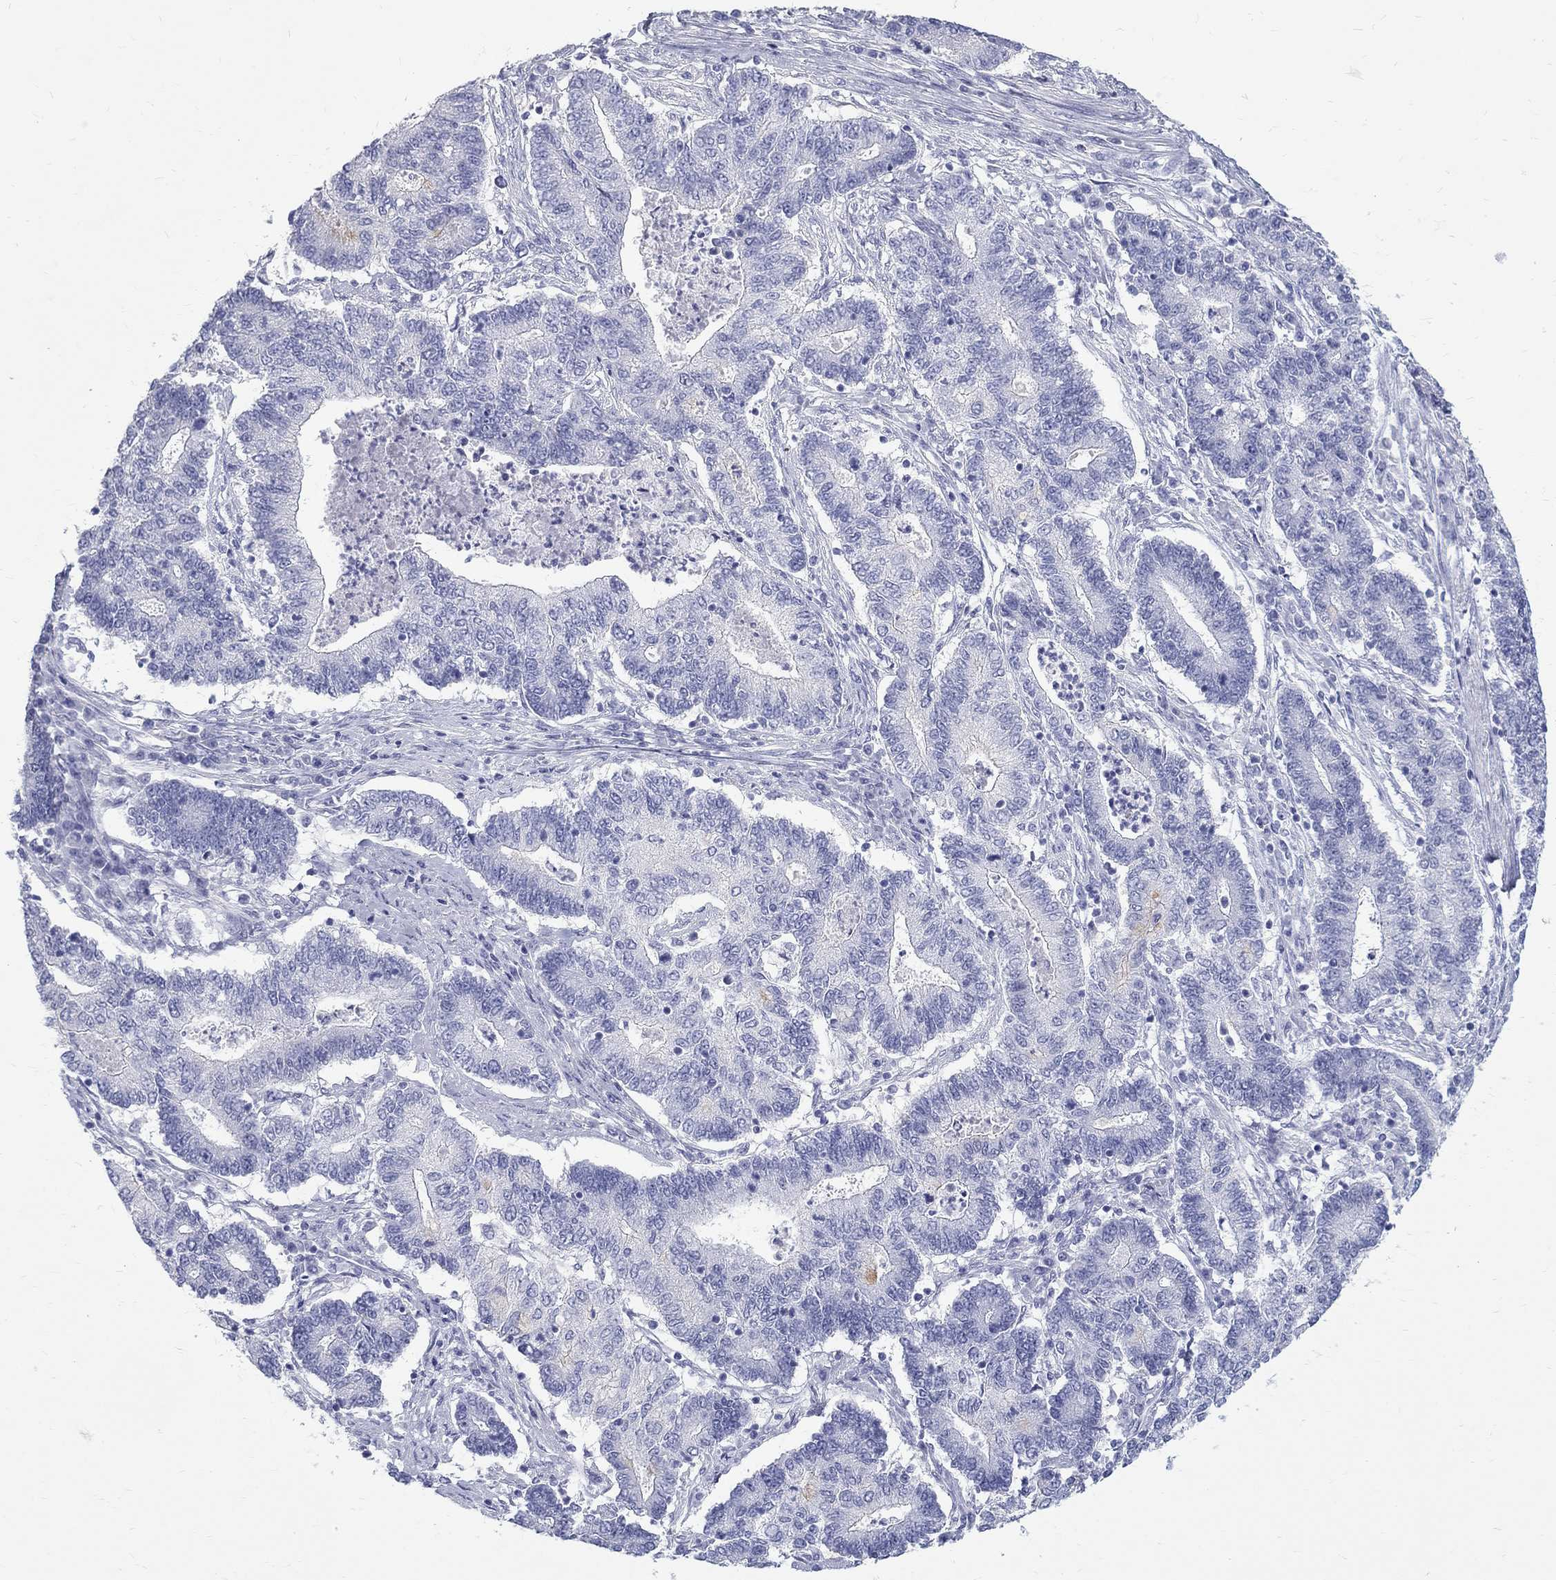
{"staining": {"intensity": "negative", "quantity": "none", "location": "none"}, "tissue": "endometrial cancer", "cell_type": "Tumor cells", "image_type": "cancer", "snomed": [{"axis": "morphology", "description": "Adenocarcinoma, NOS"}, {"axis": "topography", "description": "Uterus"}, {"axis": "topography", "description": "Endometrium"}], "caption": "A photomicrograph of human adenocarcinoma (endometrial) is negative for staining in tumor cells.", "gene": "MAGEB6", "patient": {"sex": "female", "age": 54}}